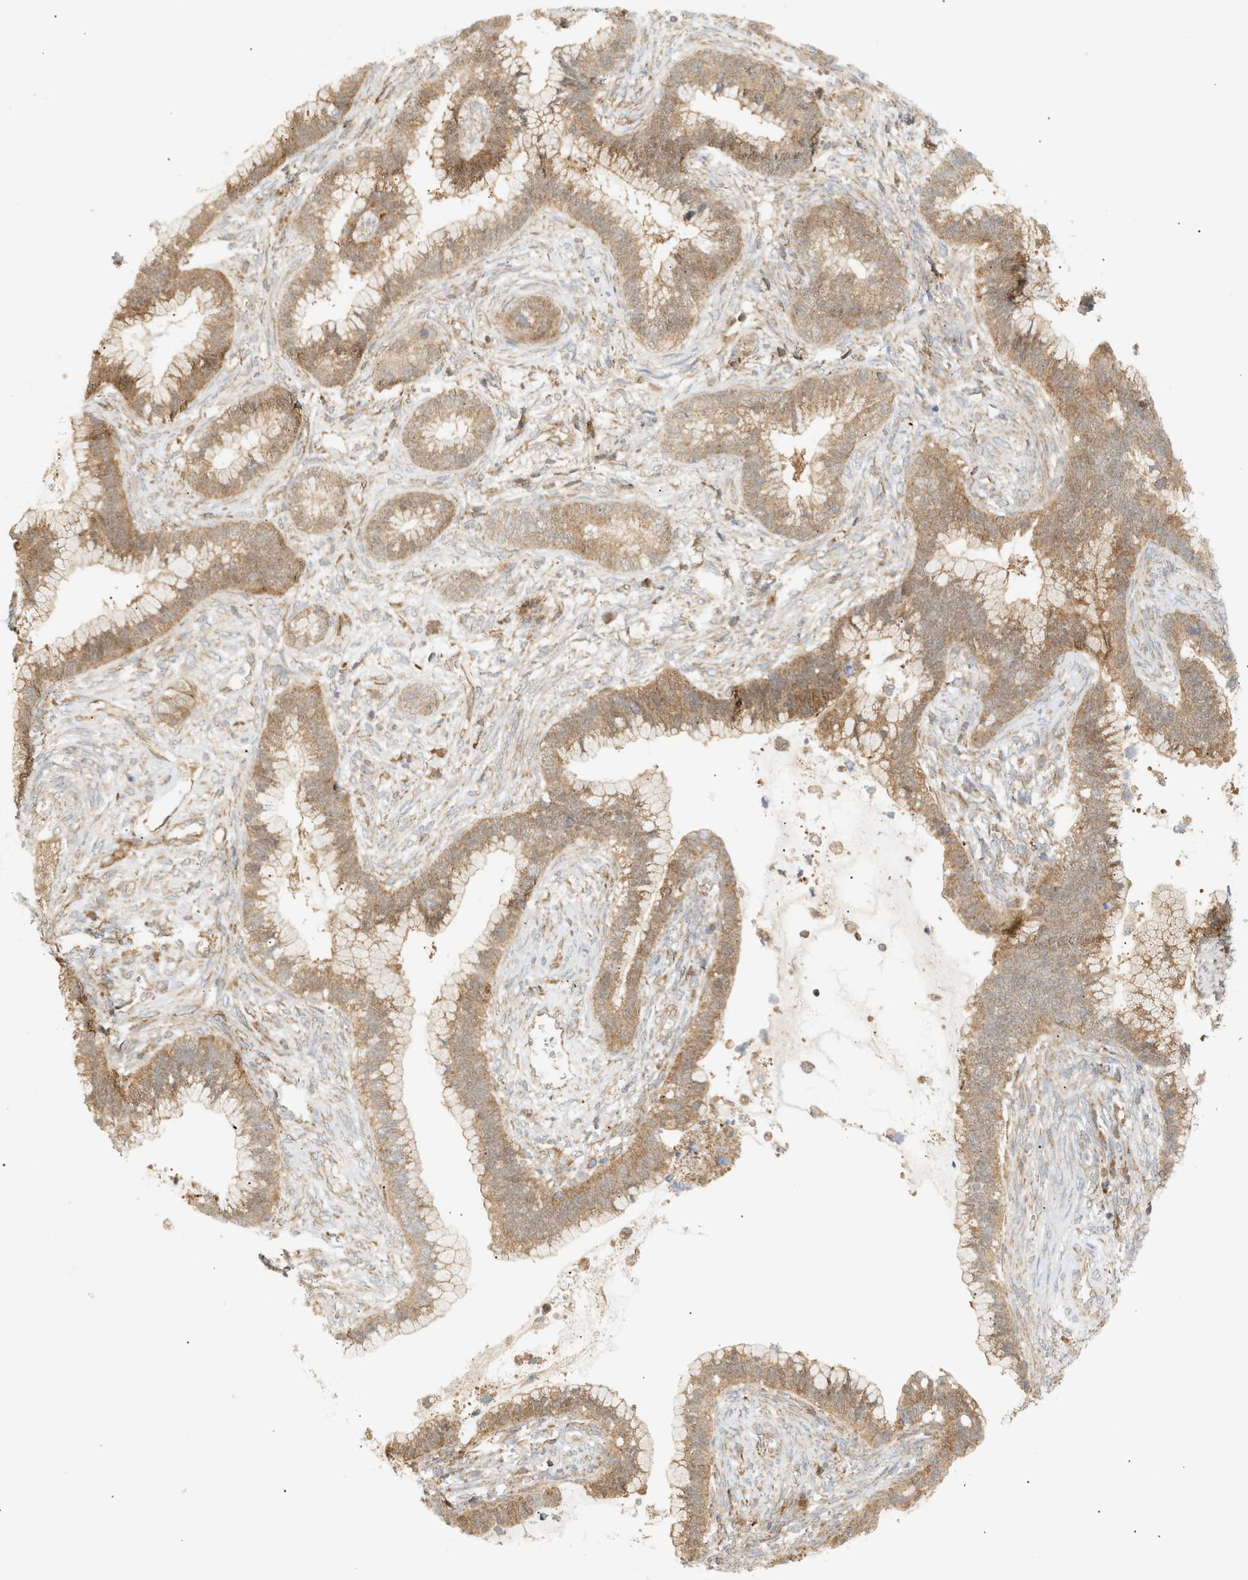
{"staining": {"intensity": "weak", "quantity": ">75%", "location": "cytoplasmic/membranous"}, "tissue": "cervical cancer", "cell_type": "Tumor cells", "image_type": "cancer", "snomed": [{"axis": "morphology", "description": "Adenocarcinoma, NOS"}, {"axis": "topography", "description": "Cervix"}], "caption": "About >75% of tumor cells in cervical cancer (adenocarcinoma) exhibit weak cytoplasmic/membranous protein expression as visualized by brown immunohistochemical staining.", "gene": "SHC1", "patient": {"sex": "female", "age": 44}}